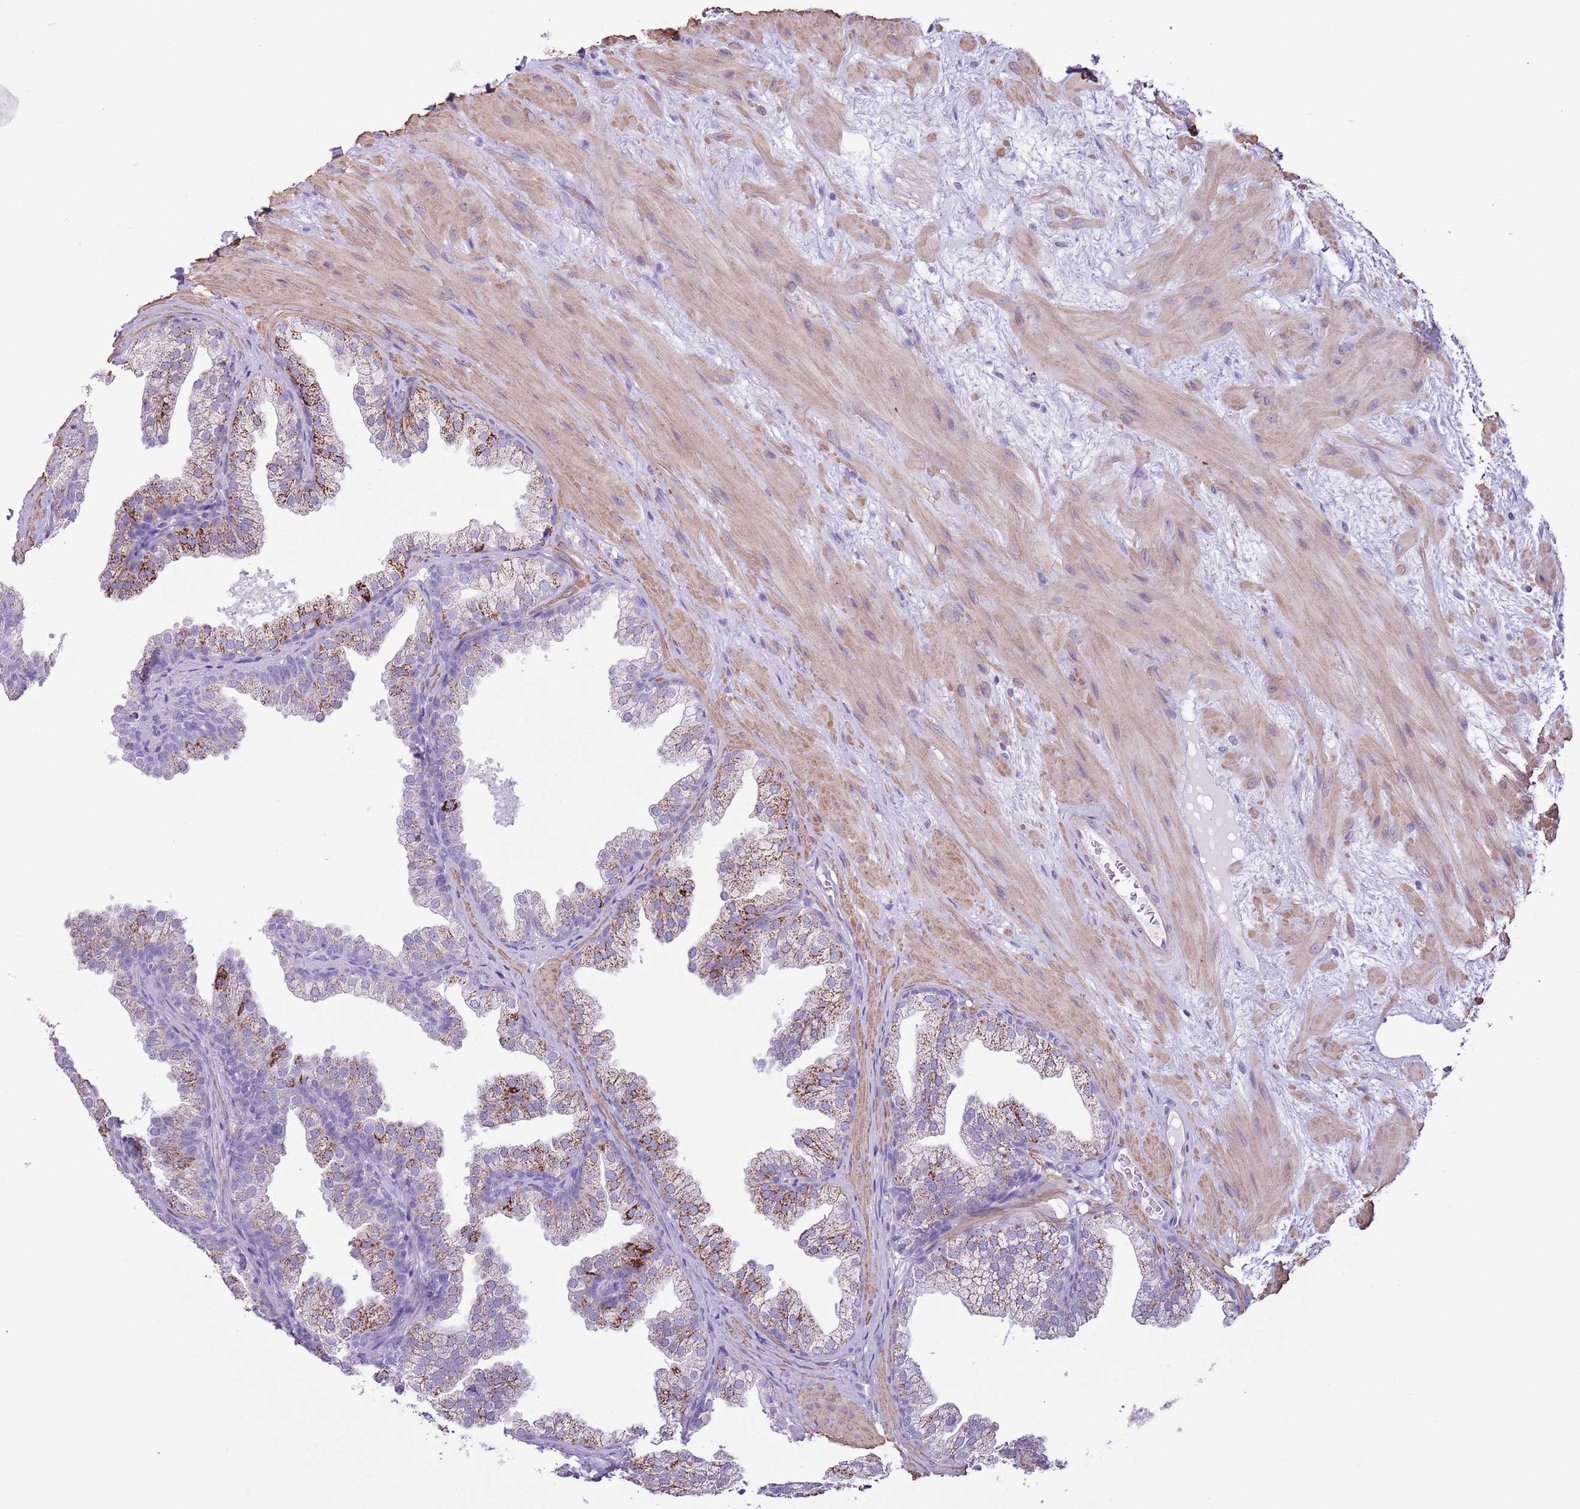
{"staining": {"intensity": "moderate", "quantity": "25%-75%", "location": "cytoplasmic/membranous"}, "tissue": "prostate", "cell_type": "Glandular cells", "image_type": "normal", "snomed": [{"axis": "morphology", "description": "Normal tissue, NOS"}, {"axis": "topography", "description": "Prostate"}], "caption": "High-power microscopy captured an immunohistochemistry (IHC) photomicrograph of unremarkable prostate, revealing moderate cytoplasmic/membranous expression in about 25%-75% of glandular cells. Using DAB (brown) and hematoxylin (blue) stains, captured at high magnification using brightfield microscopy.", "gene": "SLC7A14", "patient": {"sex": "male", "age": 37}}